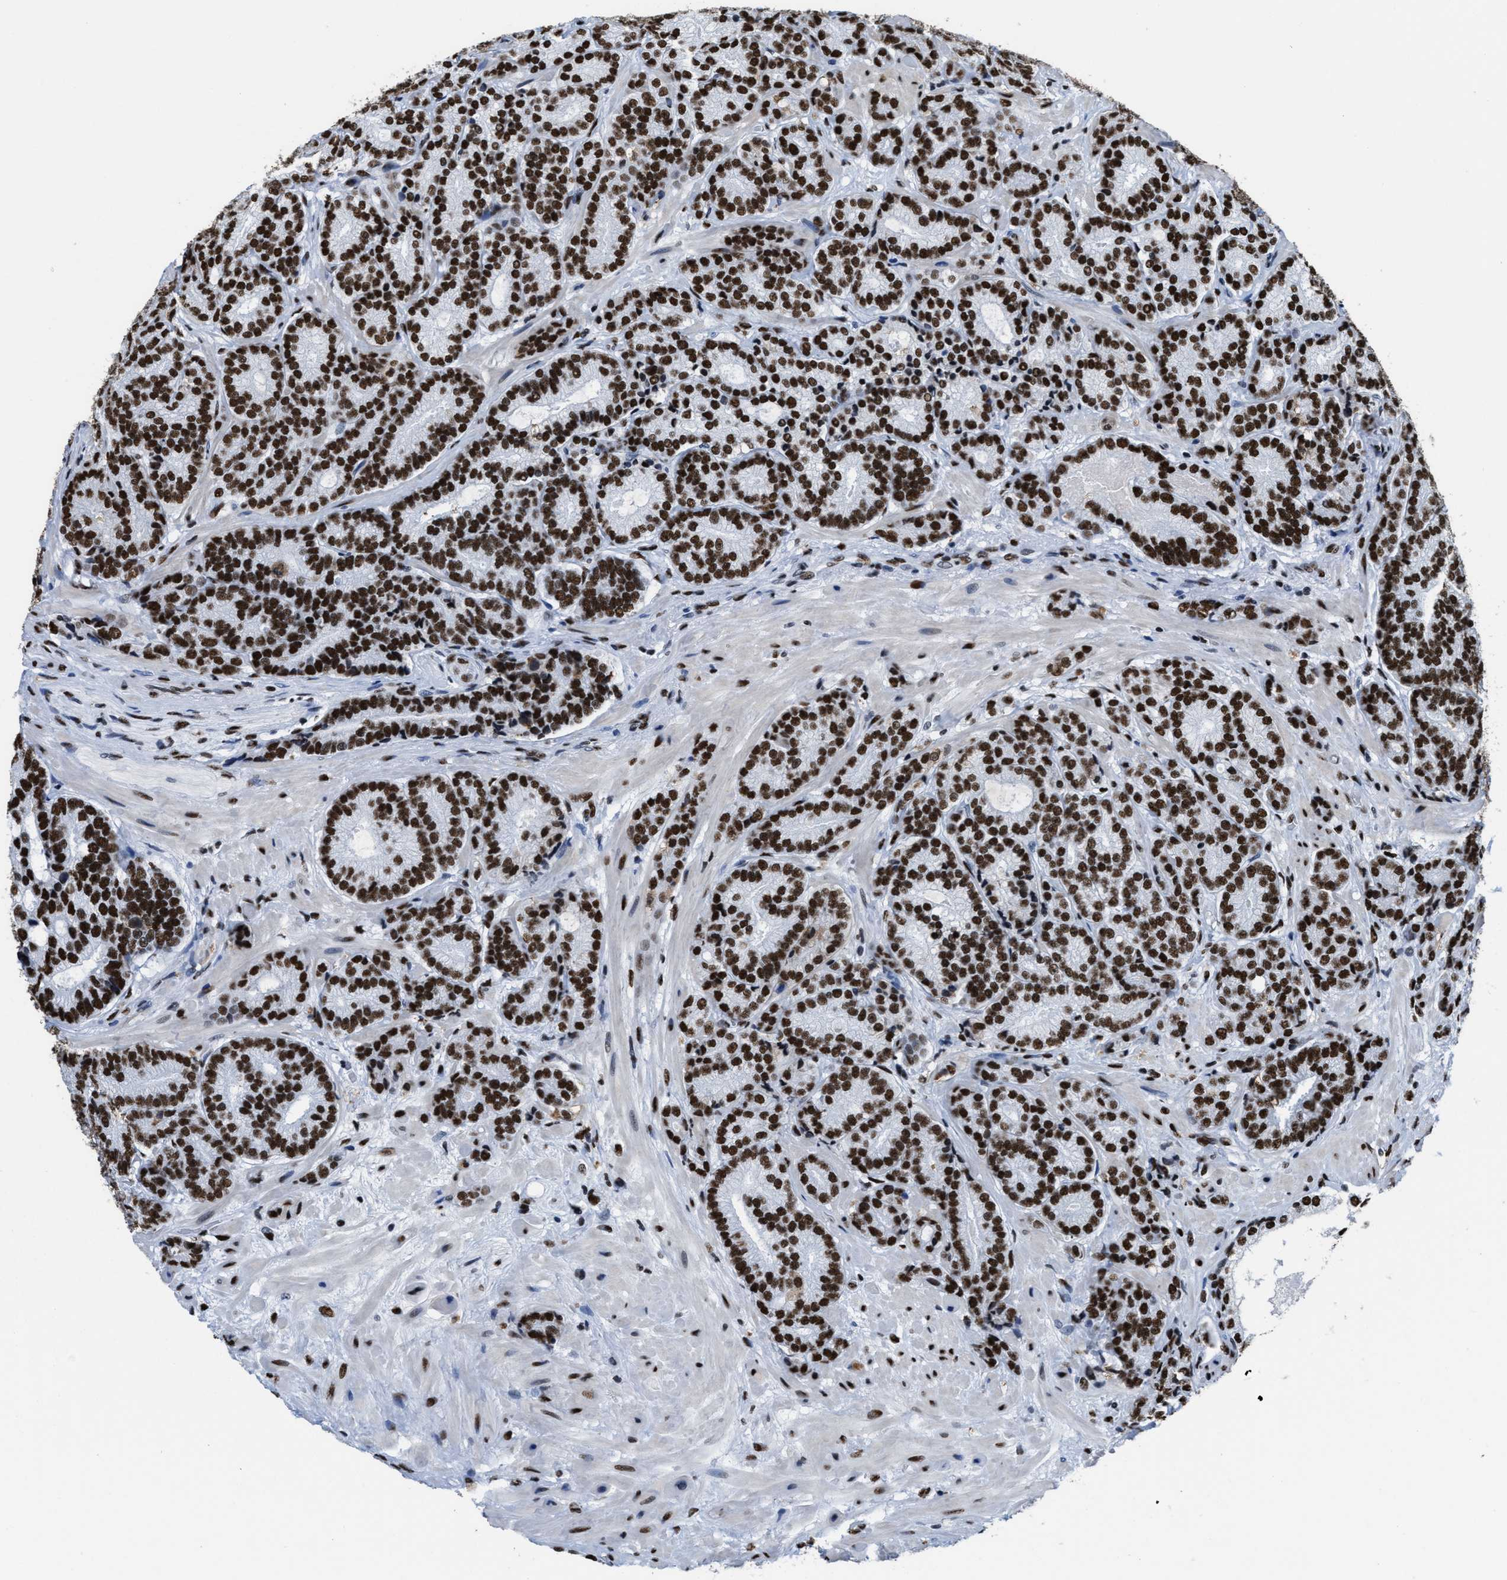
{"staining": {"intensity": "strong", "quantity": ">75%", "location": "nuclear"}, "tissue": "prostate cancer", "cell_type": "Tumor cells", "image_type": "cancer", "snomed": [{"axis": "morphology", "description": "Adenocarcinoma, High grade"}, {"axis": "topography", "description": "Prostate"}], "caption": "High-magnification brightfield microscopy of prostate cancer stained with DAB (3,3'-diaminobenzidine) (brown) and counterstained with hematoxylin (blue). tumor cells exhibit strong nuclear expression is present in about>75% of cells. (Brightfield microscopy of DAB IHC at high magnification).", "gene": "SMARCC2", "patient": {"sex": "male", "age": 61}}